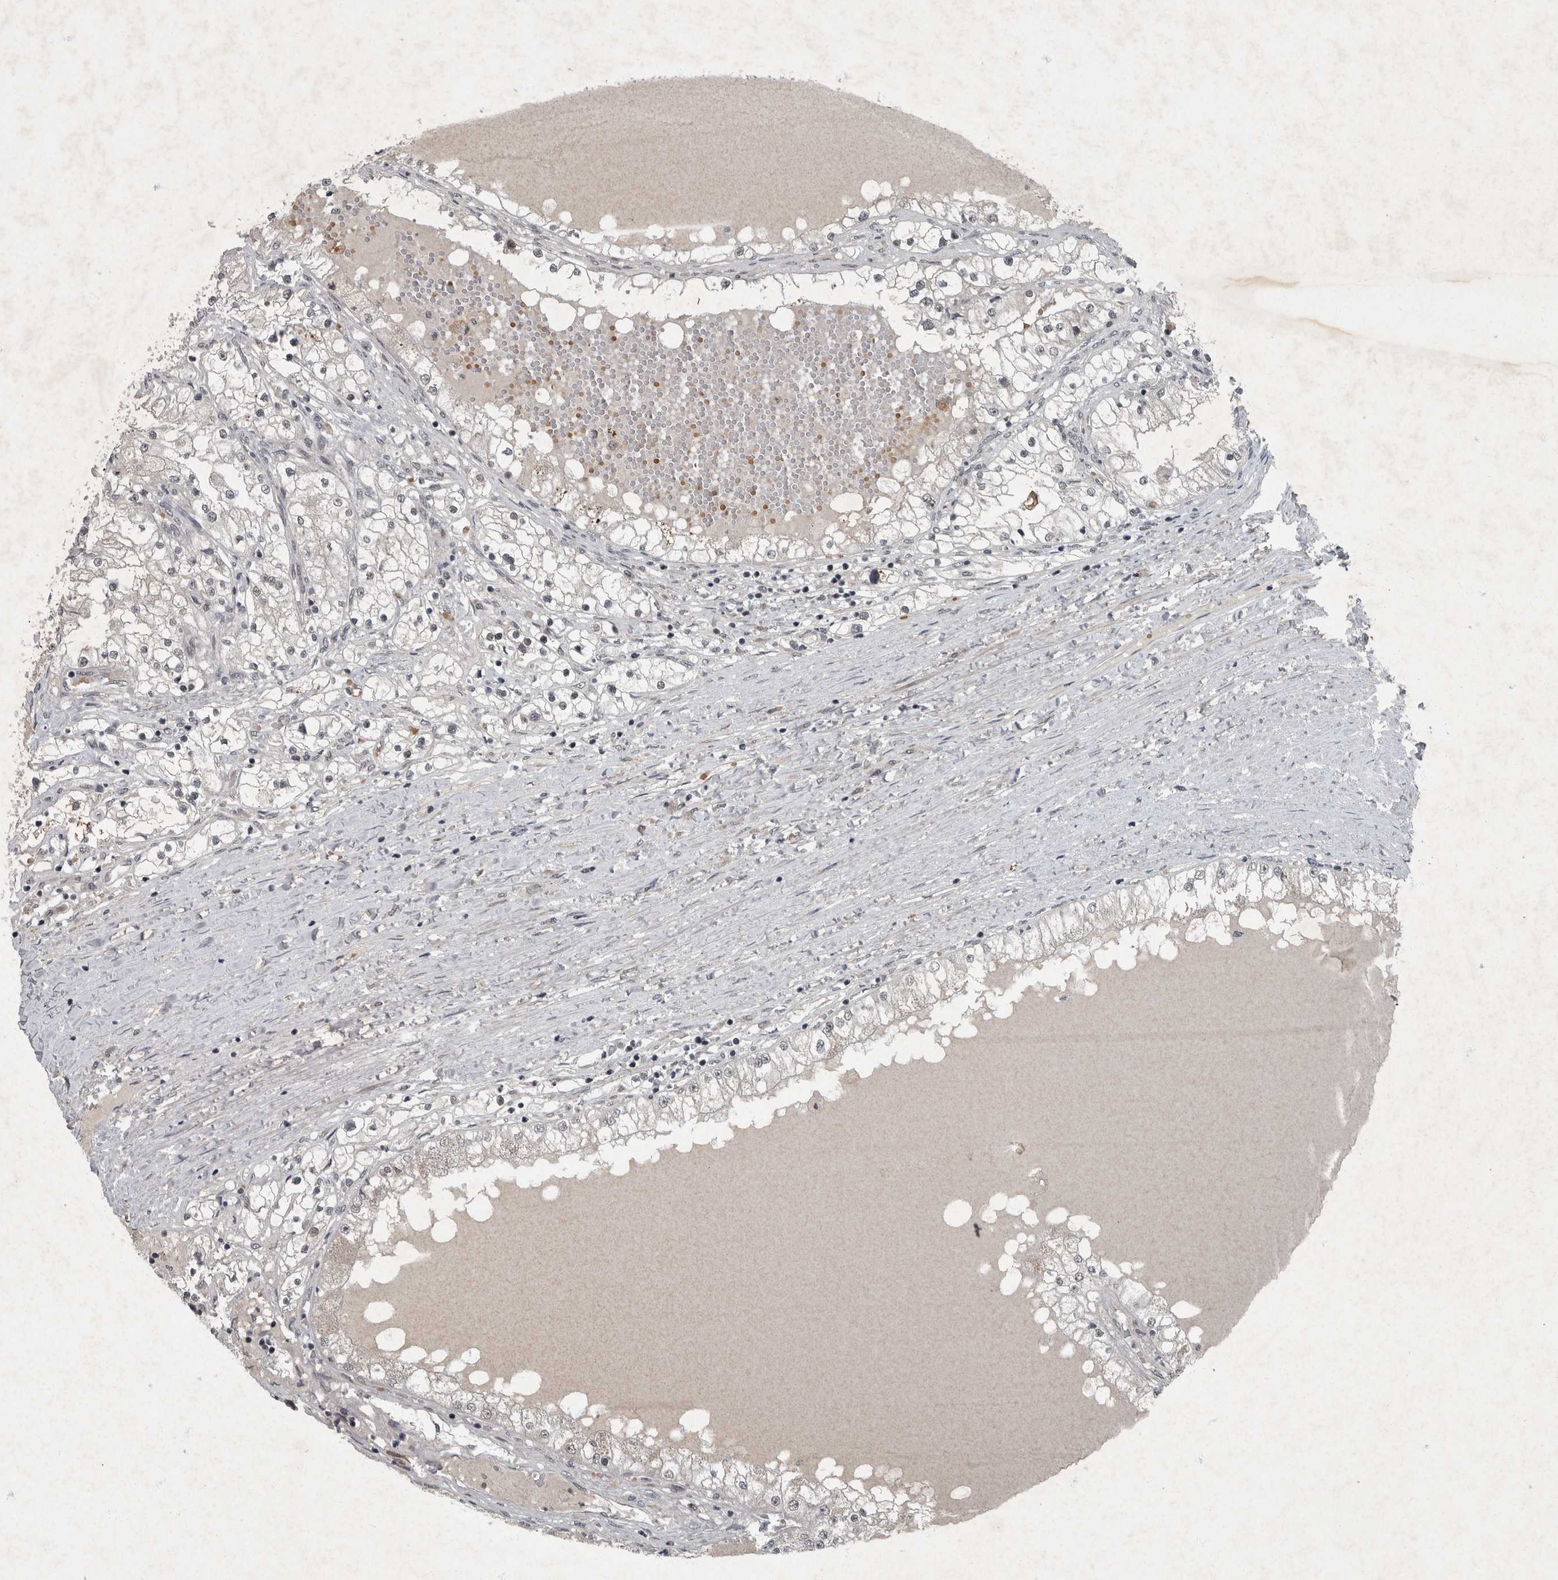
{"staining": {"intensity": "negative", "quantity": "none", "location": "none"}, "tissue": "renal cancer", "cell_type": "Tumor cells", "image_type": "cancer", "snomed": [{"axis": "morphology", "description": "Adenocarcinoma, NOS"}, {"axis": "topography", "description": "Kidney"}], "caption": "Renal cancer was stained to show a protein in brown. There is no significant staining in tumor cells. (Stains: DAB (3,3'-diaminobenzidine) immunohistochemistry with hematoxylin counter stain, Microscopy: brightfield microscopy at high magnification).", "gene": "WDR33", "patient": {"sex": "male", "age": 68}}